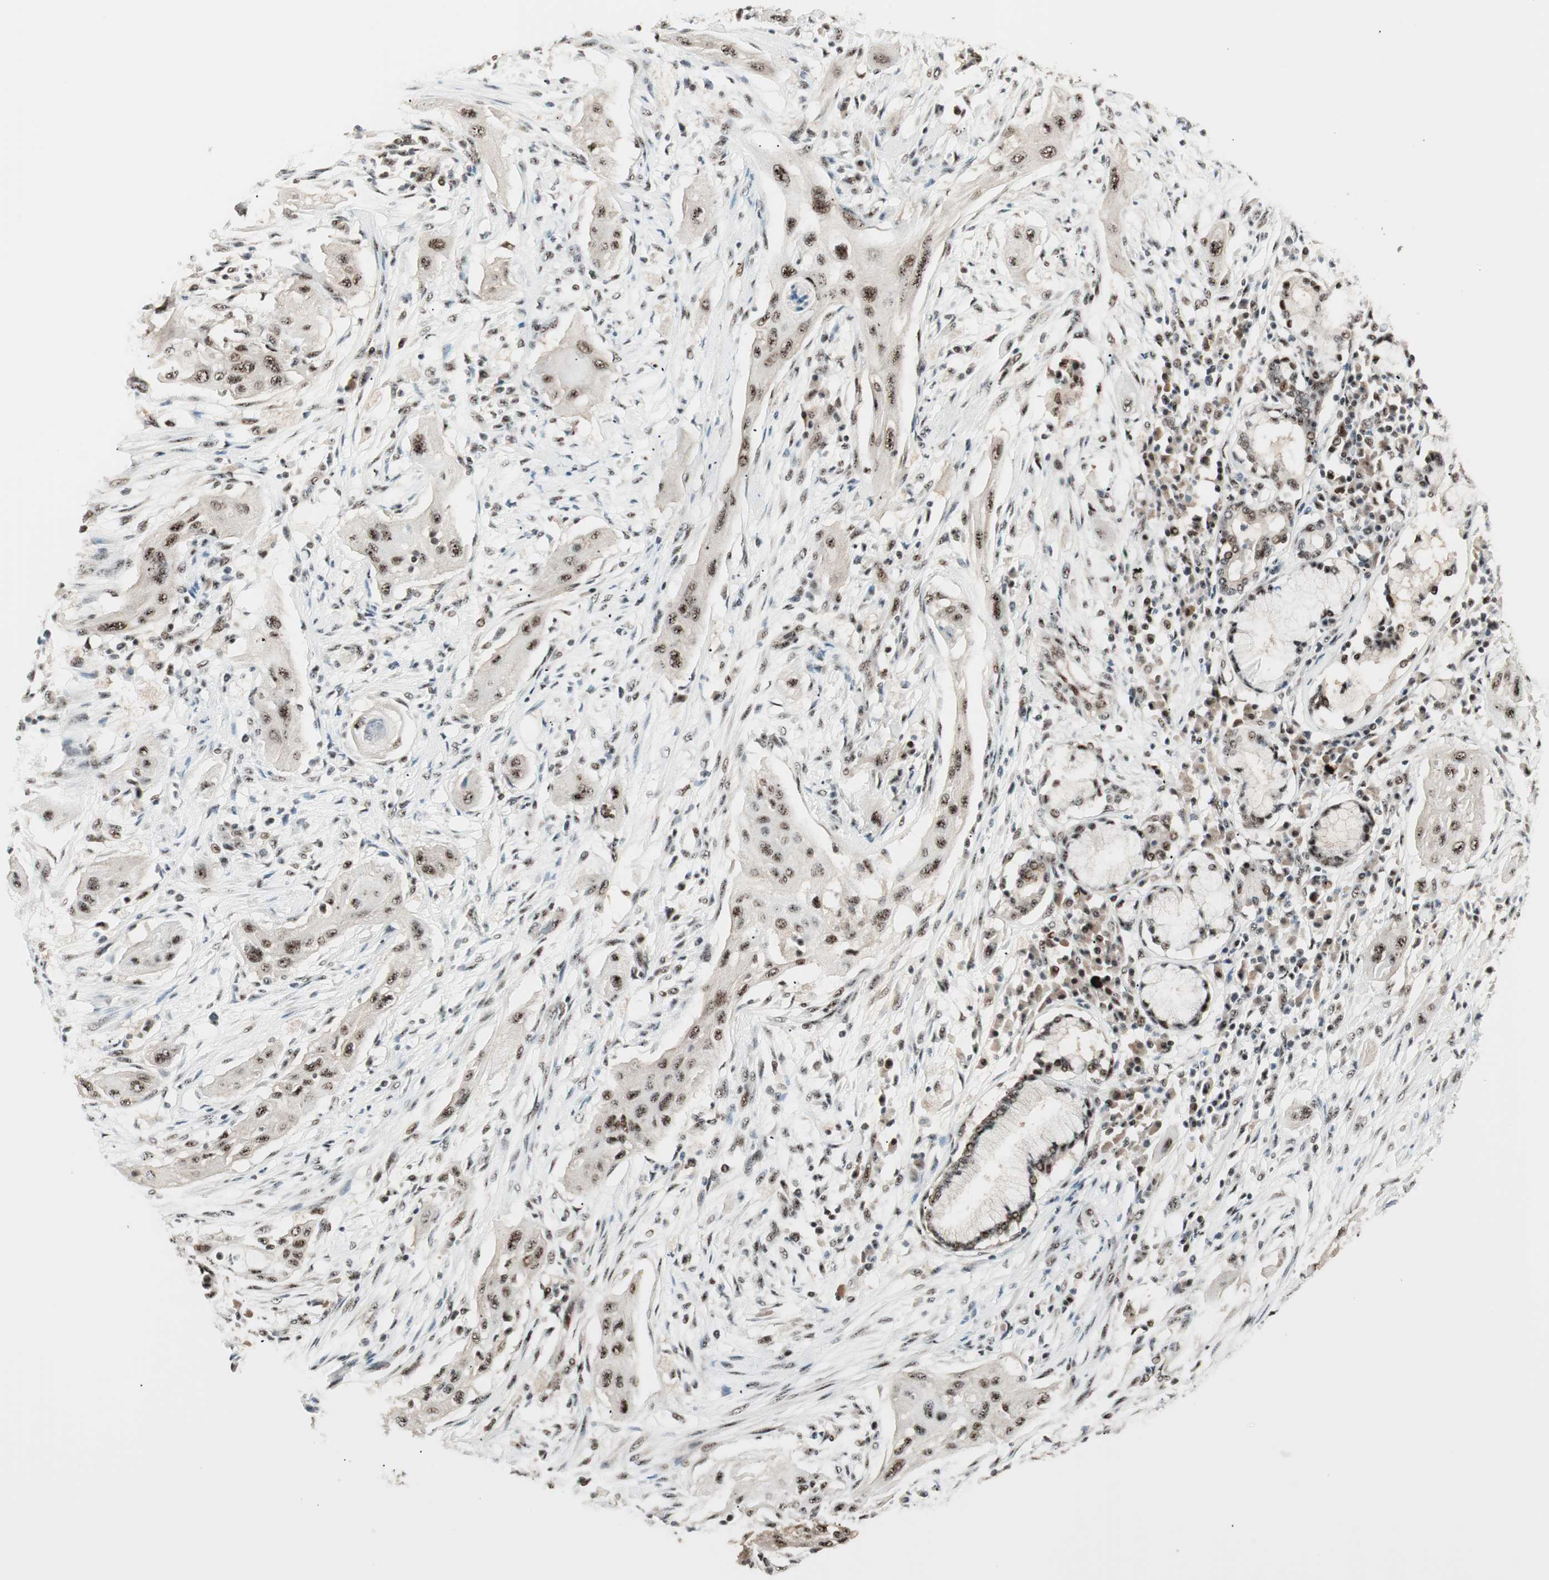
{"staining": {"intensity": "moderate", "quantity": ">75%", "location": "nuclear"}, "tissue": "lung cancer", "cell_type": "Tumor cells", "image_type": "cancer", "snomed": [{"axis": "morphology", "description": "Squamous cell carcinoma, NOS"}, {"axis": "topography", "description": "Lung"}], "caption": "A medium amount of moderate nuclear staining is present in about >75% of tumor cells in lung squamous cell carcinoma tissue.", "gene": "NR5A2", "patient": {"sex": "female", "age": 47}}